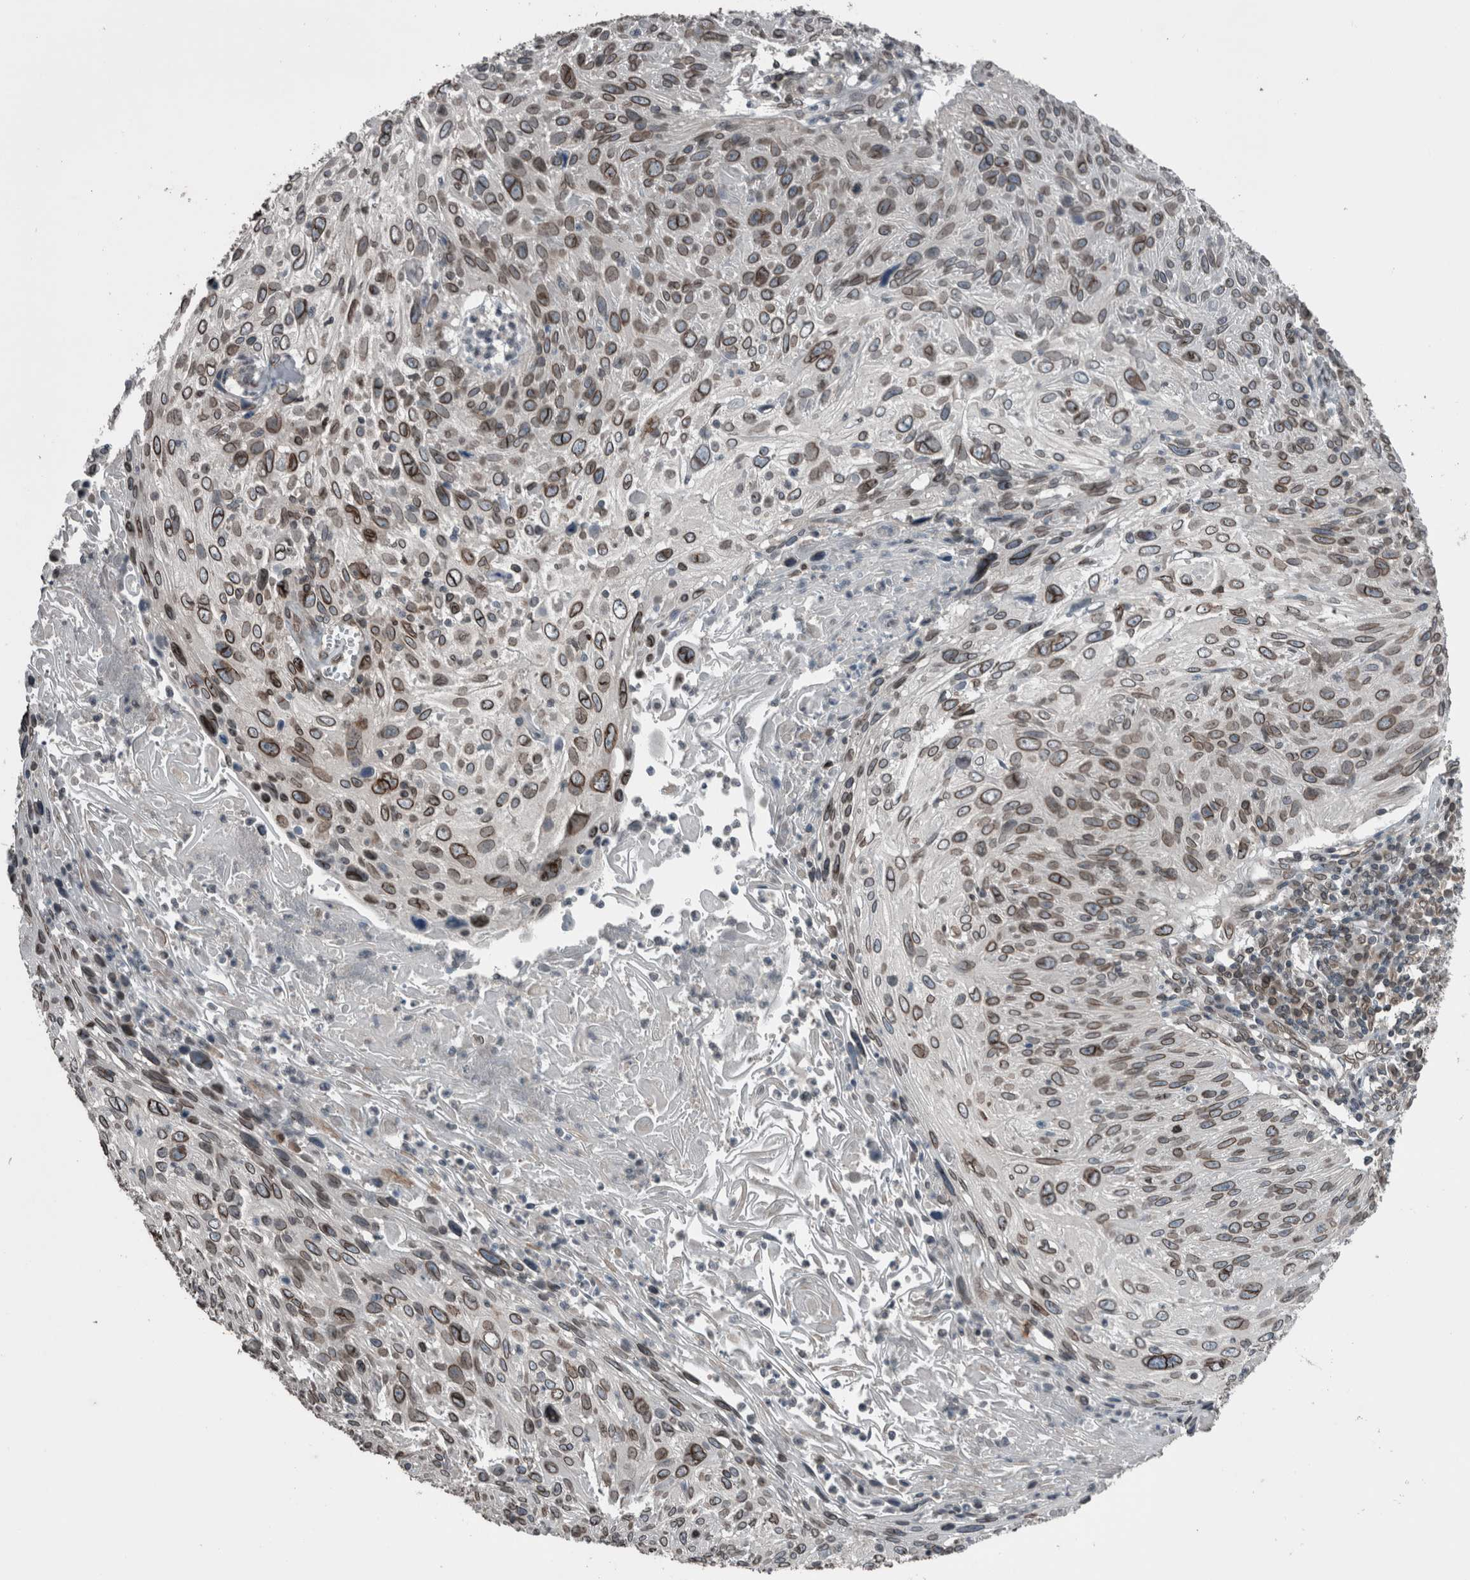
{"staining": {"intensity": "strong", "quantity": ">75%", "location": "cytoplasmic/membranous,nuclear"}, "tissue": "cervical cancer", "cell_type": "Tumor cells", "image_type": "cancer", "snomed": [{"axis": "morphology", "description": "Squamous cell carcinoma, NOS"}, {"axis": "topography", "description": "Cervix"}], "caption": "This is a histology image of immunohistochemistry (IHC) staining of cervical cancer (squamous cell carcinoma), which shows strong staining in the cytoplasmic/membranous and nuclear of tumor cells.", "gene": "RANBP2", "patient": {"sex": "female", "age": 51}}